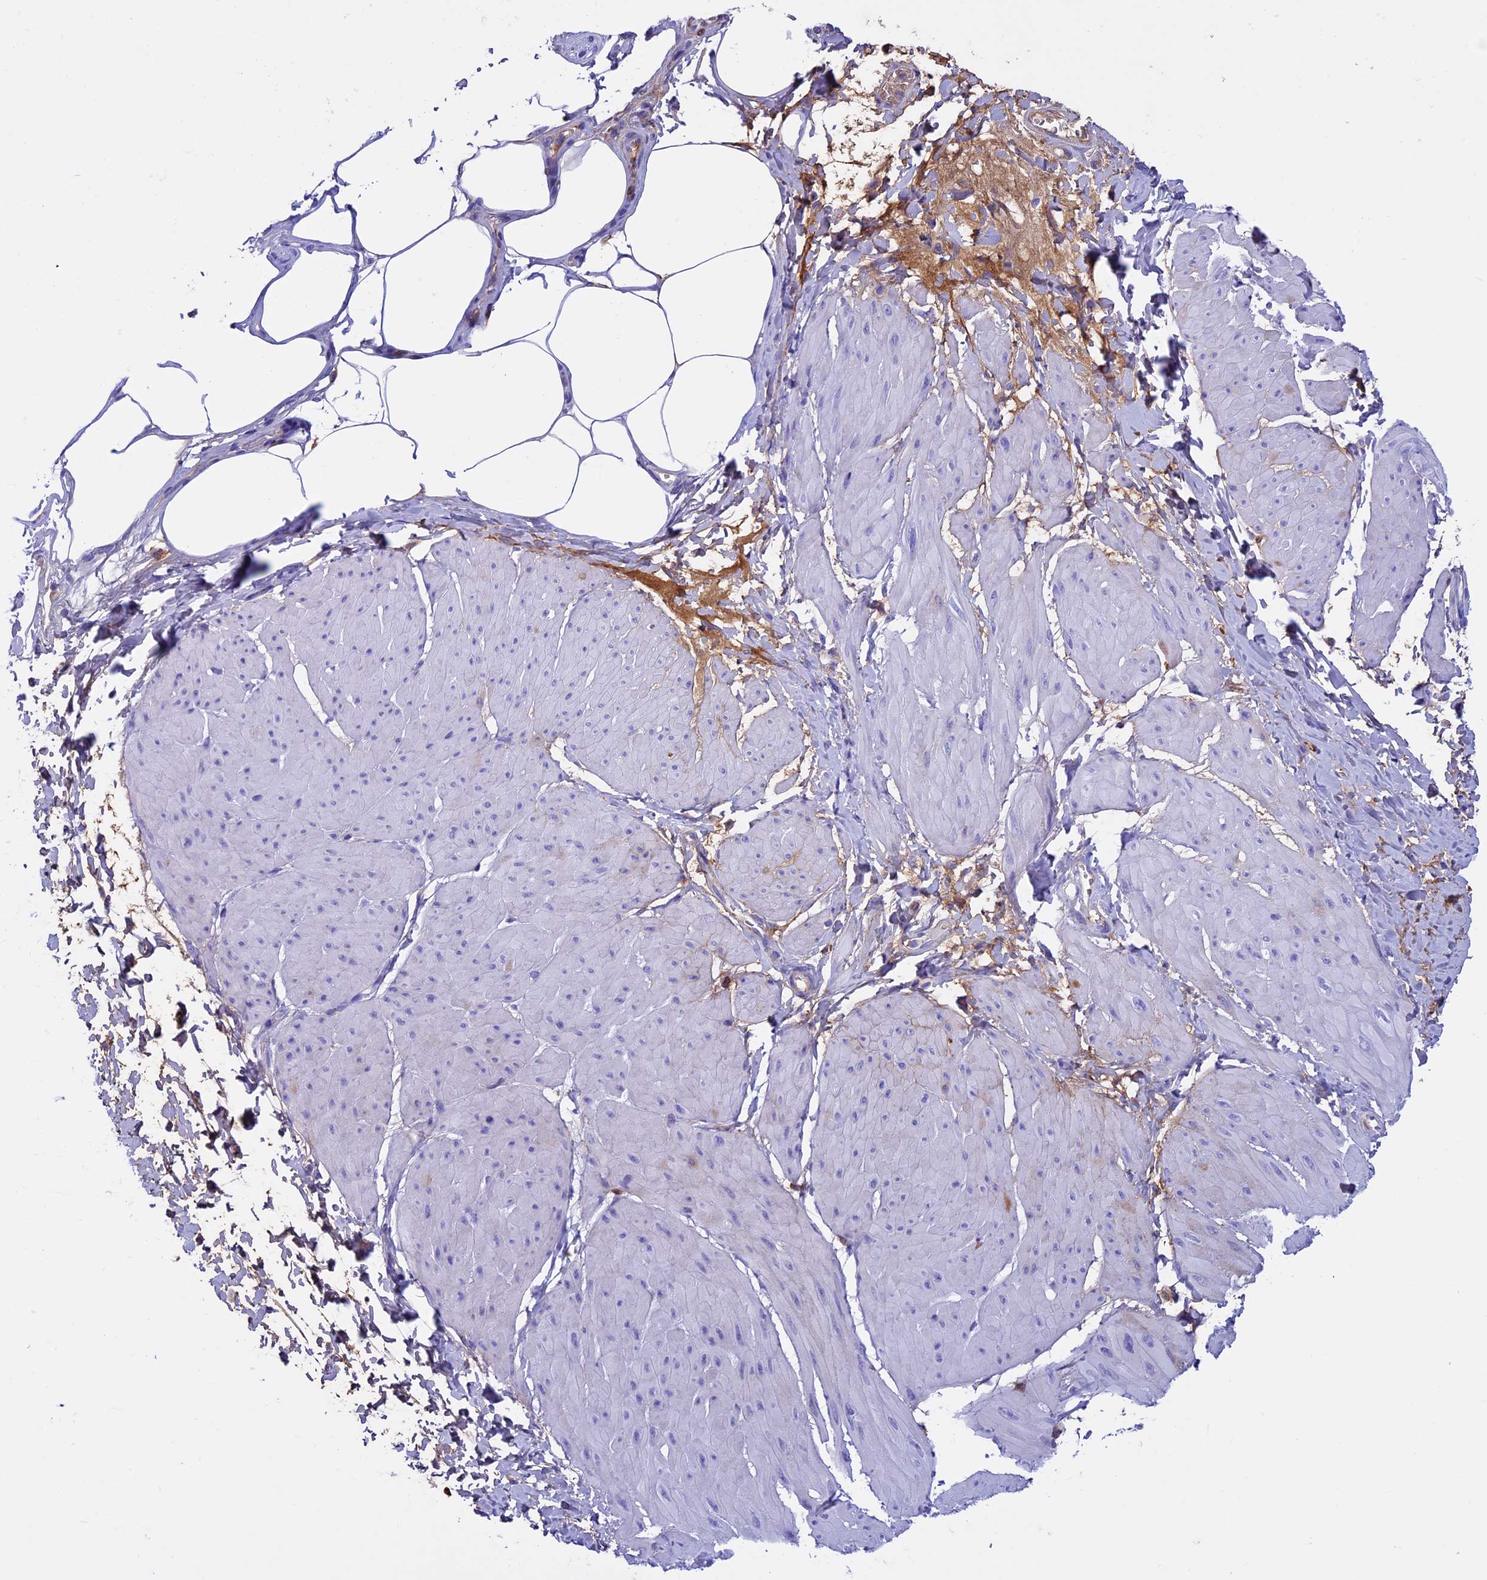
{"staining": {"intensity": "negative", "quantity": "none", "location": "none"}, "tissue": "smooth muscle", "cell_type": "Smooth muscle cells", "image_type": "normal", "snomed": [{"axis": "morphology", "description": "Urothelial carcinoma, High grade"}, {"axis": "topography", "description": "Urinary bladder"}], "caption": "Photomicrograph shows no protein expression in smooth muscle cells of benign smooth muscle. The staining was performed using DAB (3,3'-diaminobenzidine) to visualize the protein expression in brown, while the nuclei were stained in blue with hematoxylin (Magnification: 20x).", "gene": "IGSF6", "patient": {"sex": "male", "age": 46}}